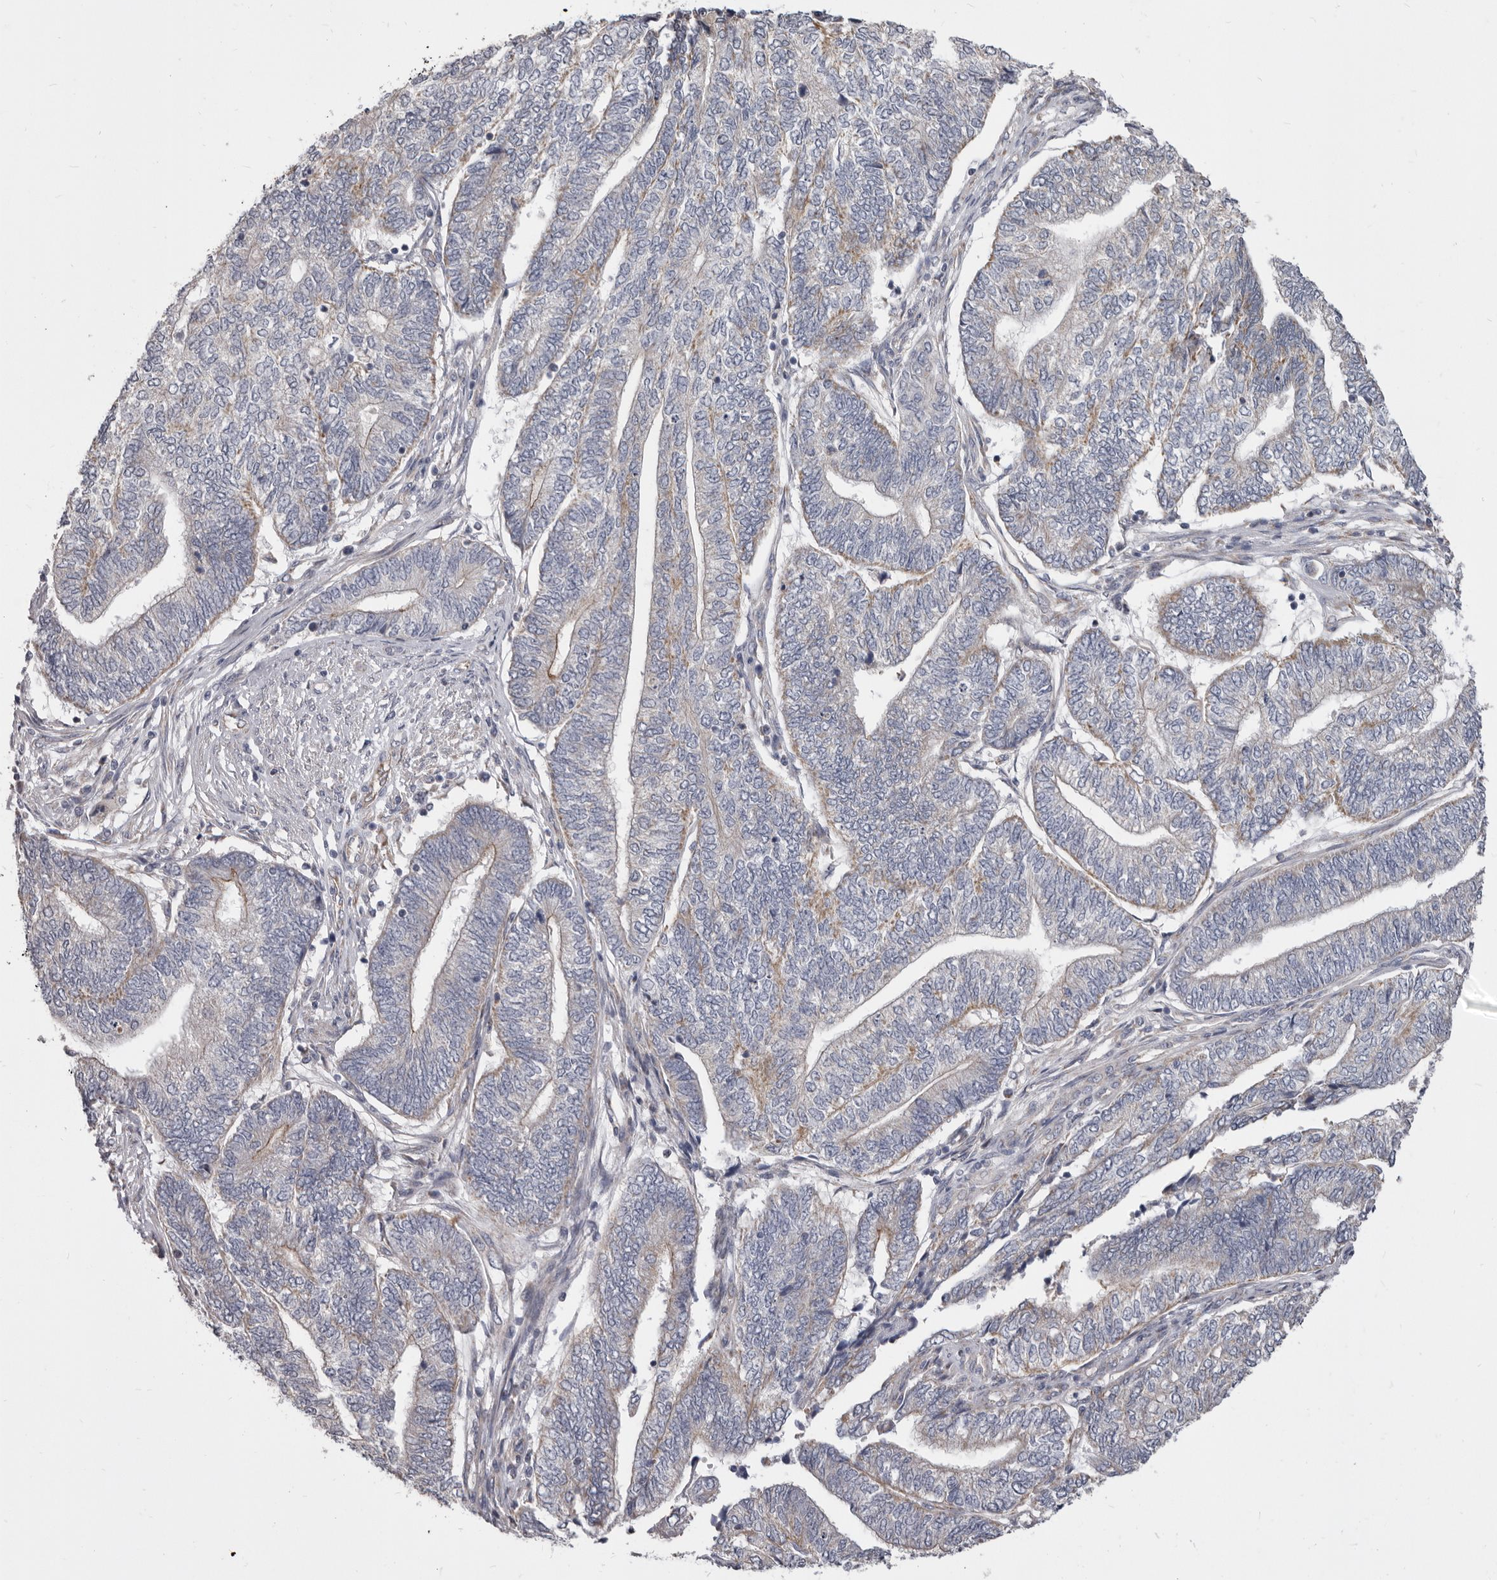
{"staining": {"intensity": "weak", "quantity": "25%-75%", "location": "cytoplasmic/membranous"}, "tissue": "endometrial cancer", "cell_type": "Tumor cells", "image_type": "cancer", "snomed": [{"axis": "morphology", "description": "Adenocarcinoma, NOS"}, {"axis": "topography", "description": "Uterus"}, {"axis": "topography", "description": "Endometrium"}], "caption": "A high-resolution photomicrograph shows IHC staining of endometrial cancer, which displays weak cytoplasmic/membranous positivity in approximately 25%-75% of tumor cells.", "gene": "FMO2", "patient": {"sex": "female", "age": 70}}